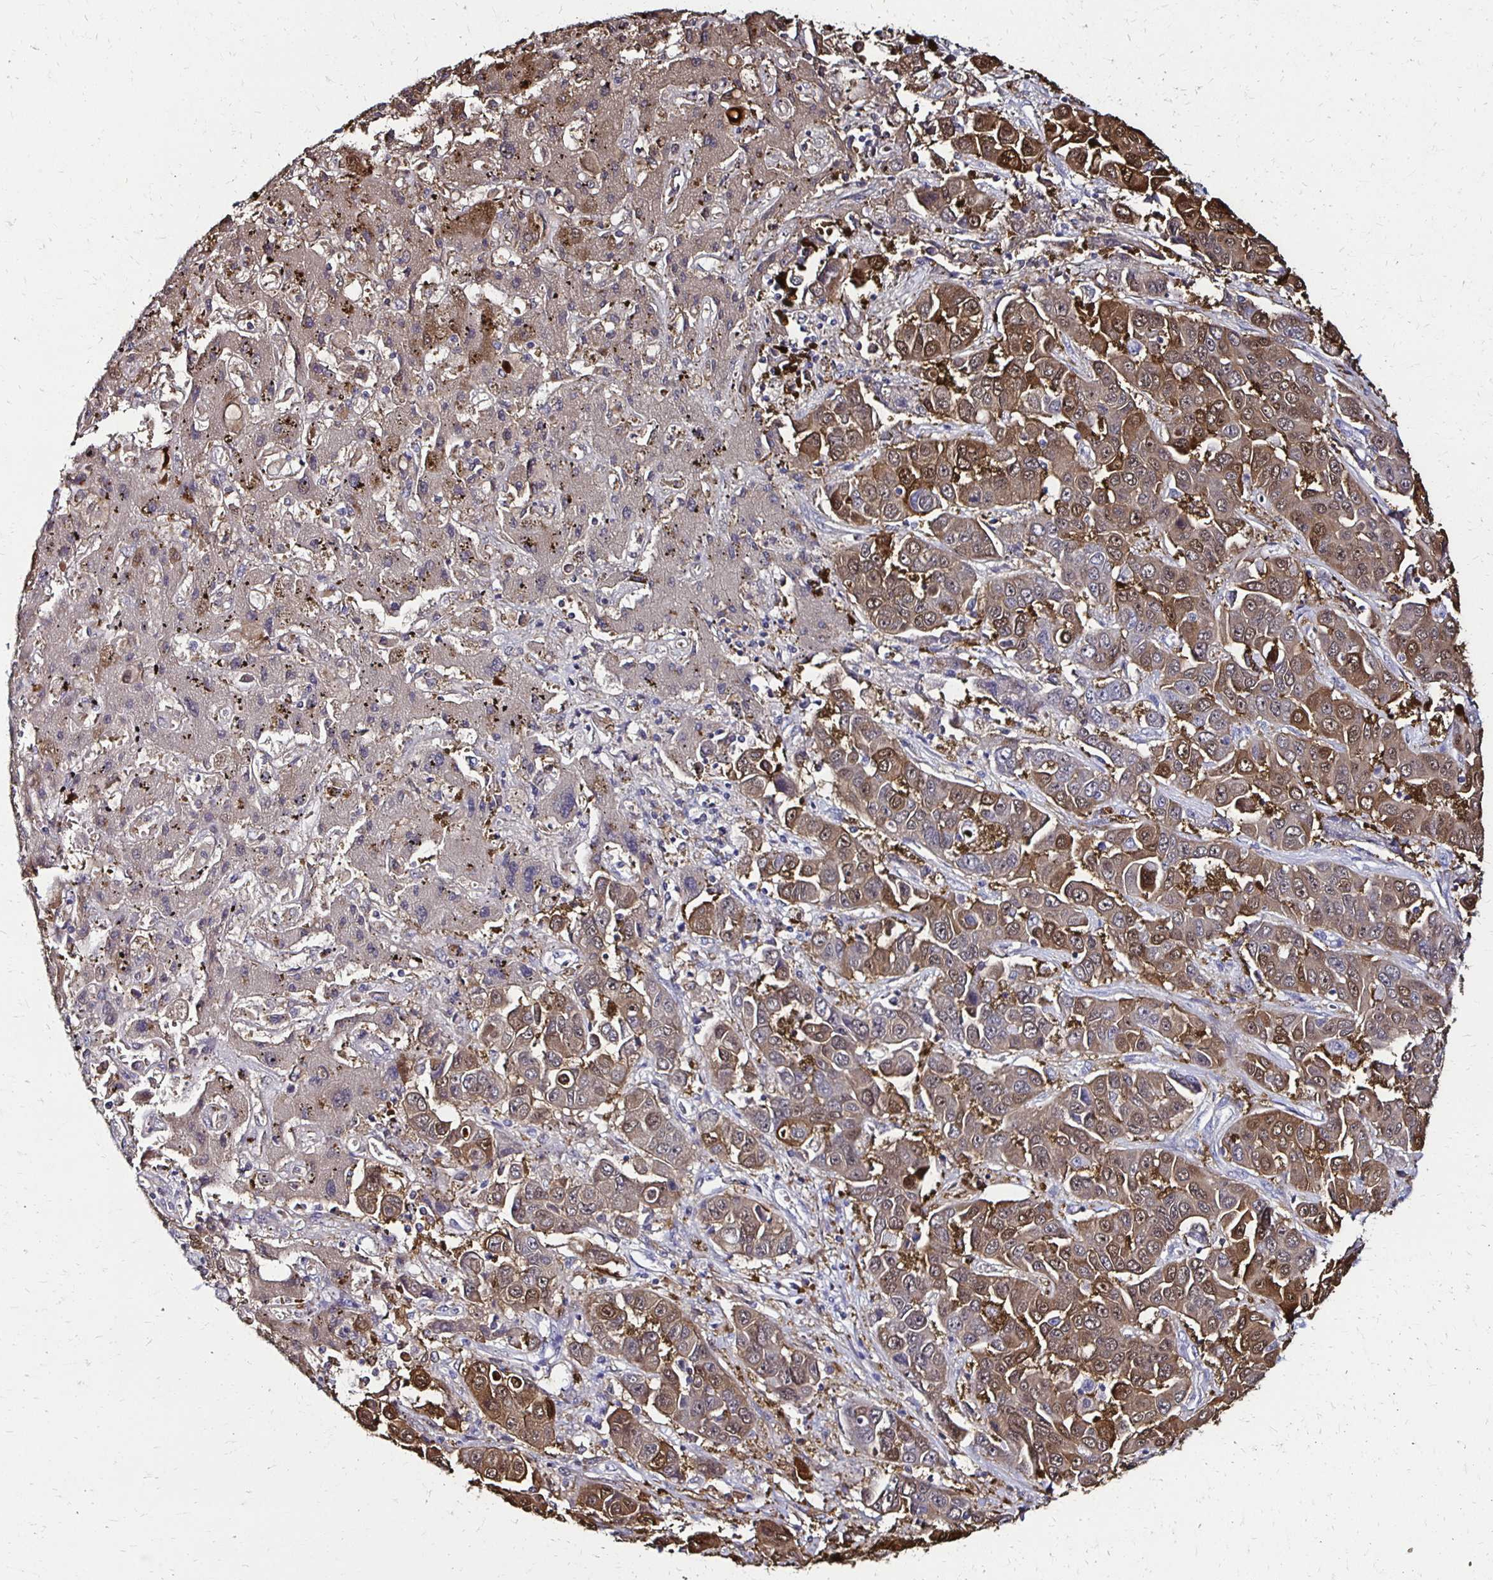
{"staining": {"intensity": "moderate", "quantity": "25%-75%", "location": "cytoplasmic/membranous,nuclear"}, "tissue": "liver cancer", "cell_type": "Tumor cells", "image_type": "cancer", "snomed": [{"axis": "morphology", "description": "Cholangiocarcinoma"}, {"axis": "topography", "description": "Liver"}], "caption": "A medium amount of moderate cytoplasmic/membranous and nuclear expression is present in approximately 25%-75% of tumor cells in liver cholangiocarcinoma tissue.", "gene": "TXN", "patient": {"sex": "female", "age": 52}}